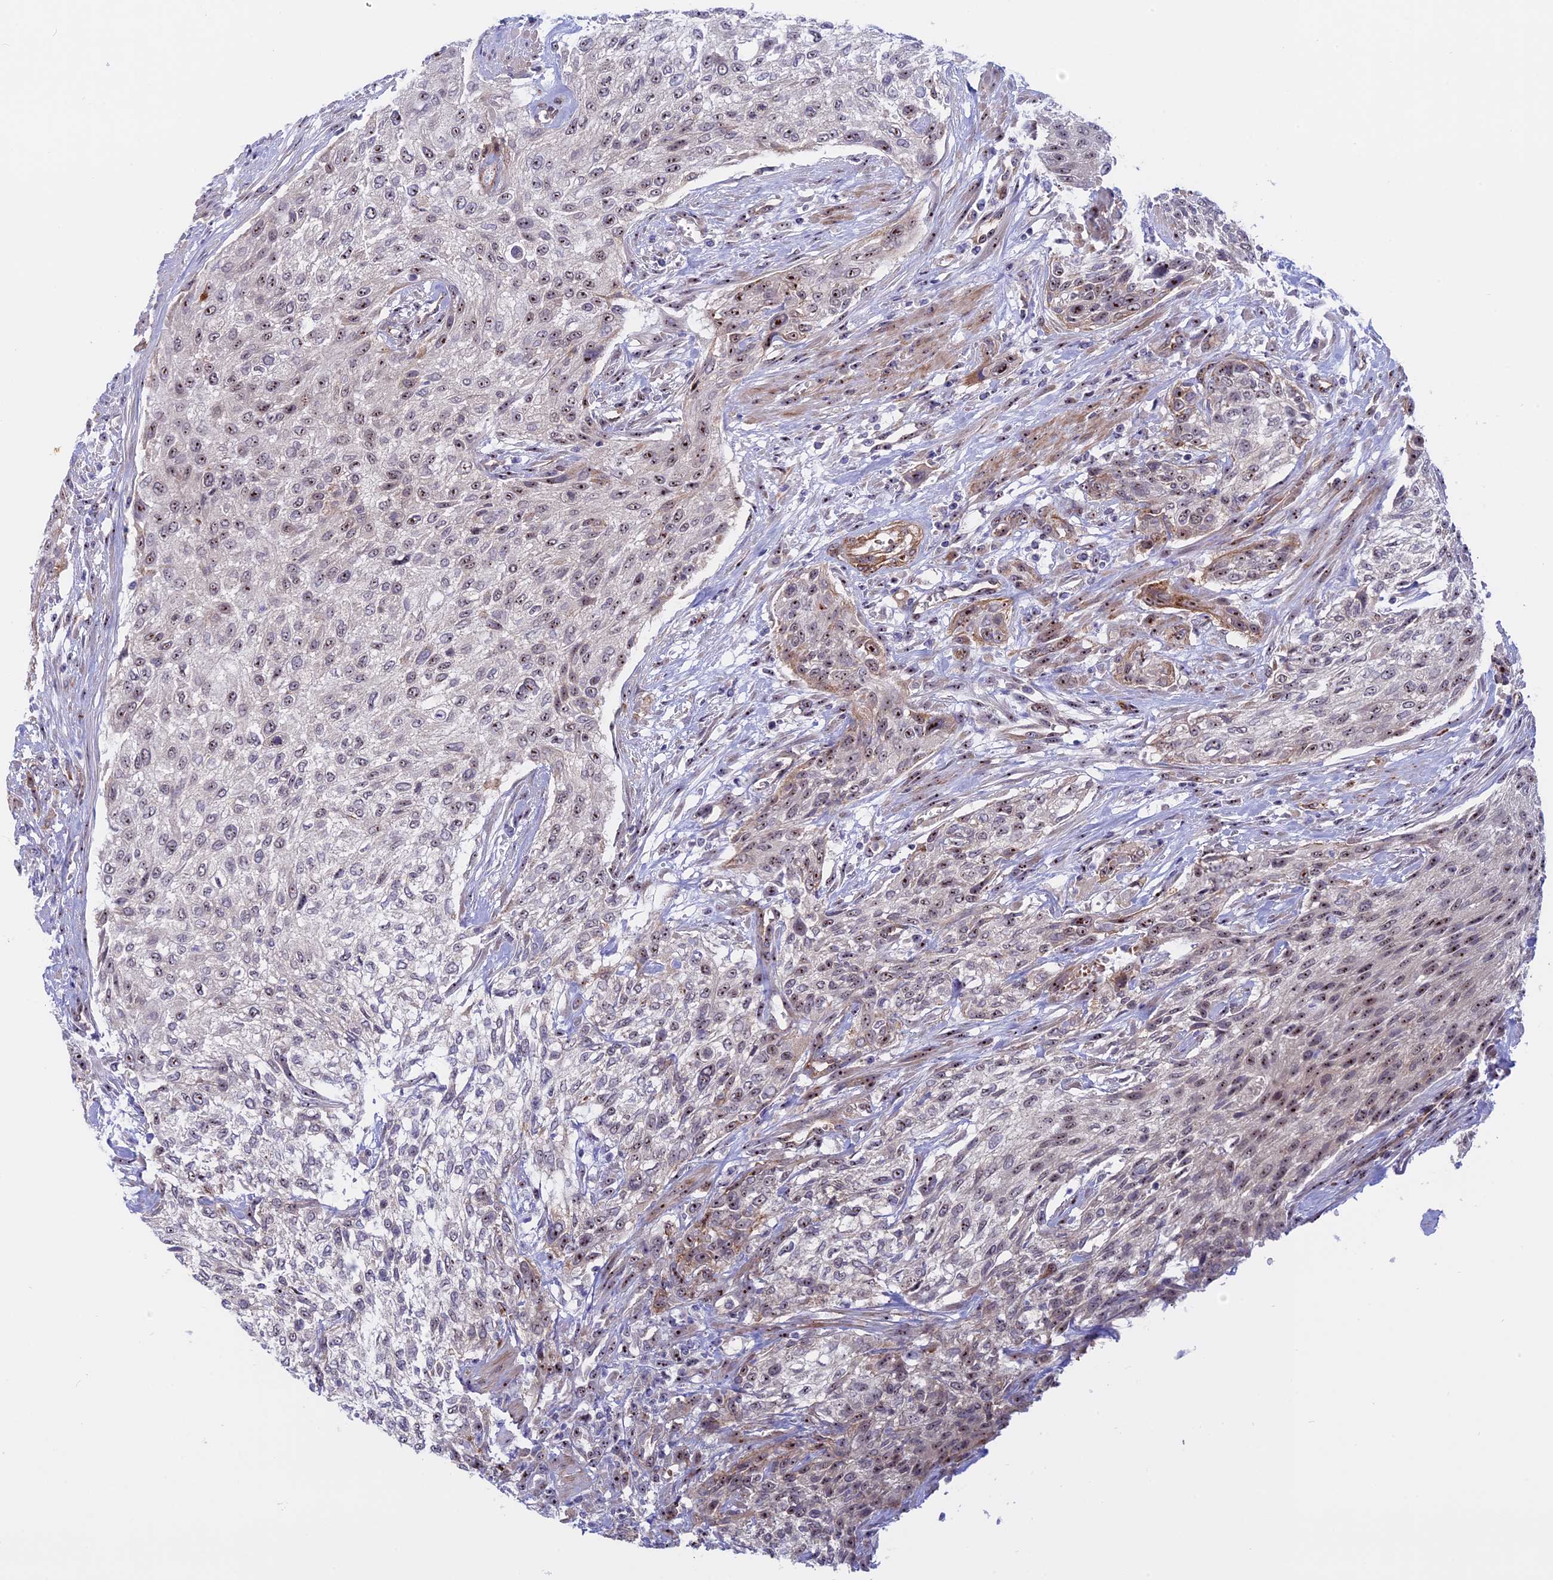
{"staining": {"intensity": "moderate", "quantity": "25%-75%", "location": "nuclear"}, "tissue": "urothelial cancer", "cell_type": "Tumor cells", "image_type": "cancer", "snomed": [{"axis": "morphology", "description": "Urothelial carcinoma, High grade"}, {"axis": "topography", "description": "Urinary bladder"}], "caption": "DAB immunohistochemical staining of high-grade urothelial carcinoma demonstrates moderate nuclear protein staining in about 25%-75% of tumor cells.", "gene": "DBNDD1", "patient": {"sex": "male", "age": 35}}